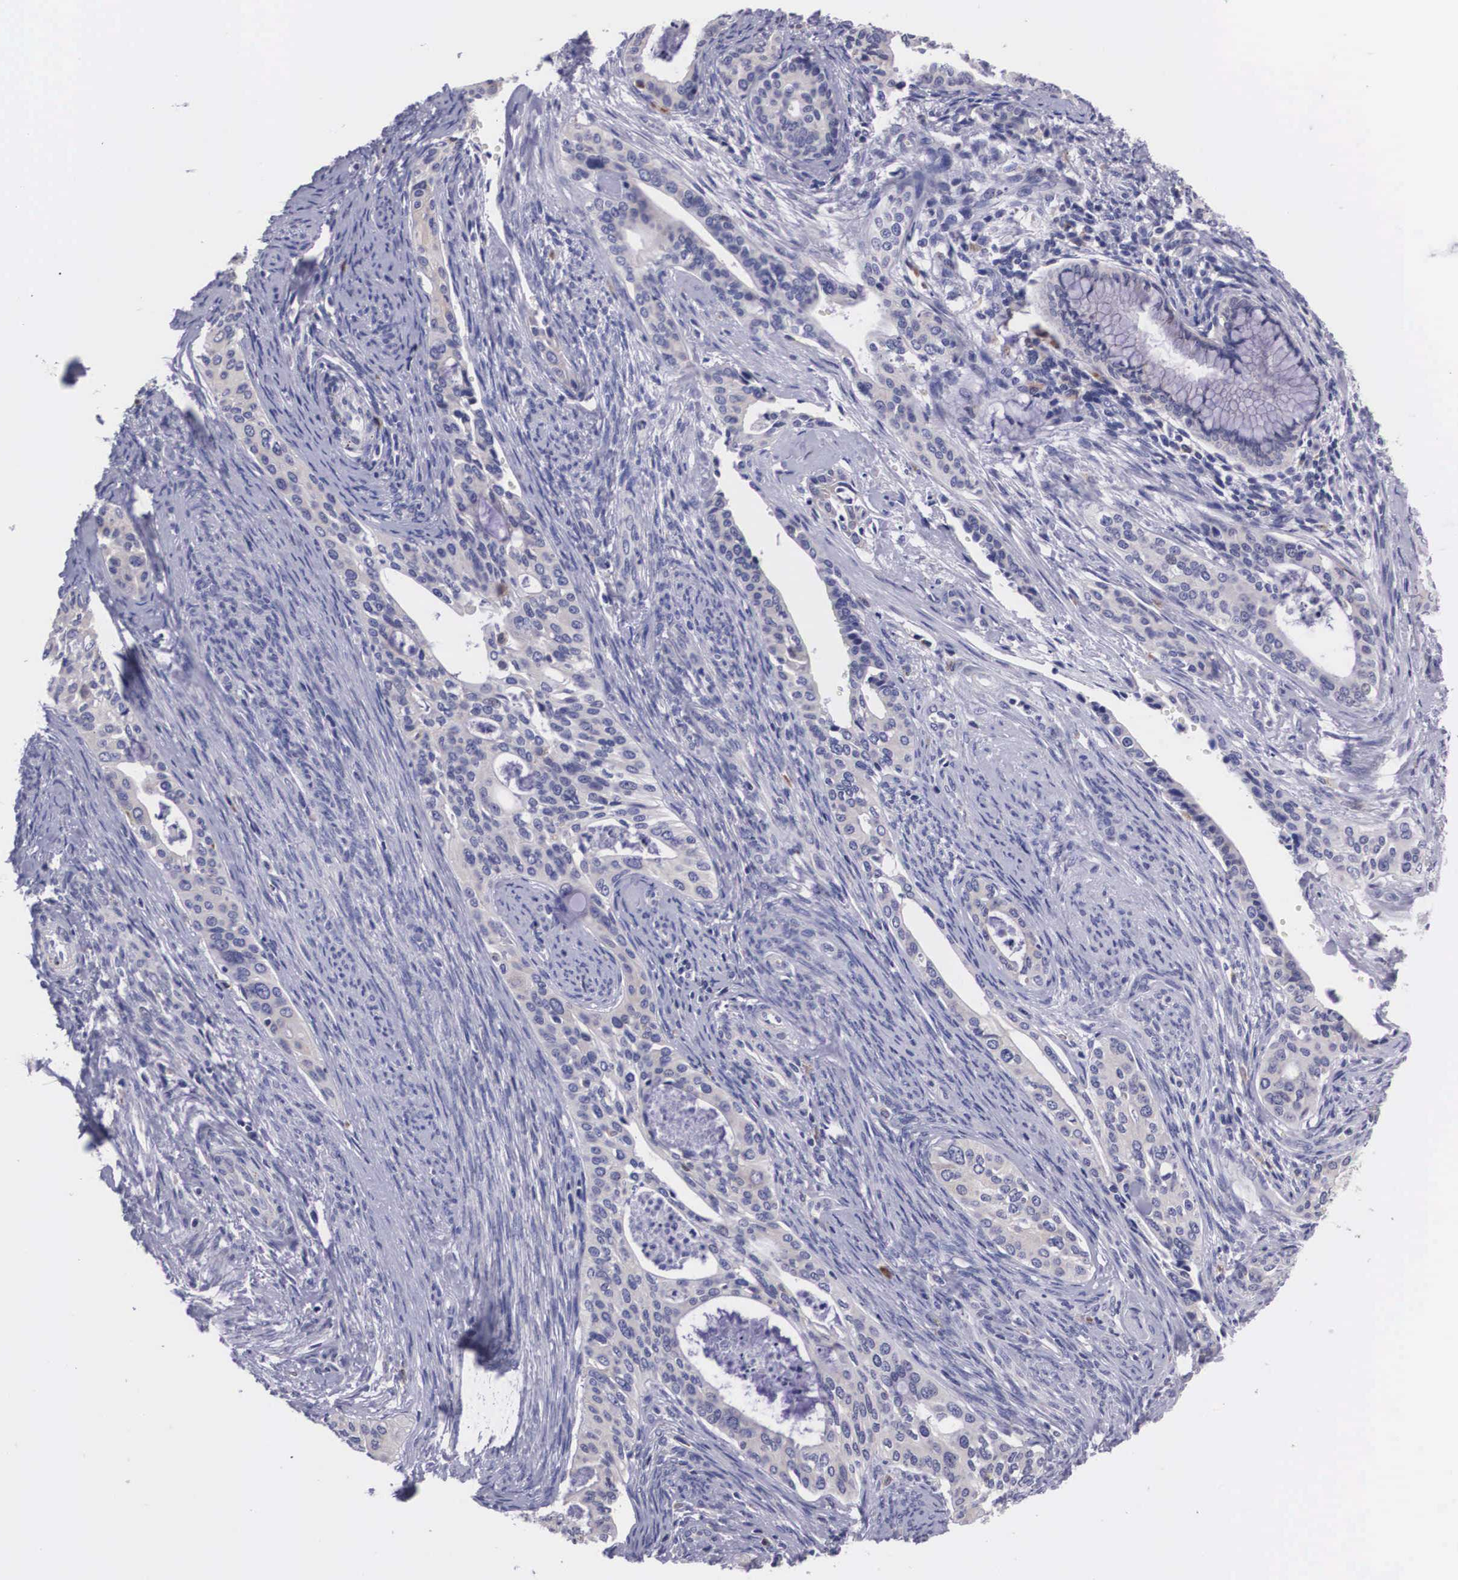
{"staining": {"intensity": "negative", "quantity": "none", "location": "none"}, "tissue": "cervical cancer", "cell_type": "Tumor cells", "image_type": "cancer", "snomed": [{"axis": "morphology", "description": "Squamous cell carcinoma, NOS"}, {"axis": "topography", "description": "Cervix"}], "caption": "Immunohistochemistry image of human squamous cell carcinoma (cervical) stained for a protein (brown), which demonstrates no expression in tumor cells. The staining was performed using DAB (3,3'-diaminobenzidine) to visualize the protein expression in brown, while the nuclei were stained in blue with hematoxylin (Magnification: 20x).", "gene": "CRELD2", "patient": {"sex": "female", "age": 34}}